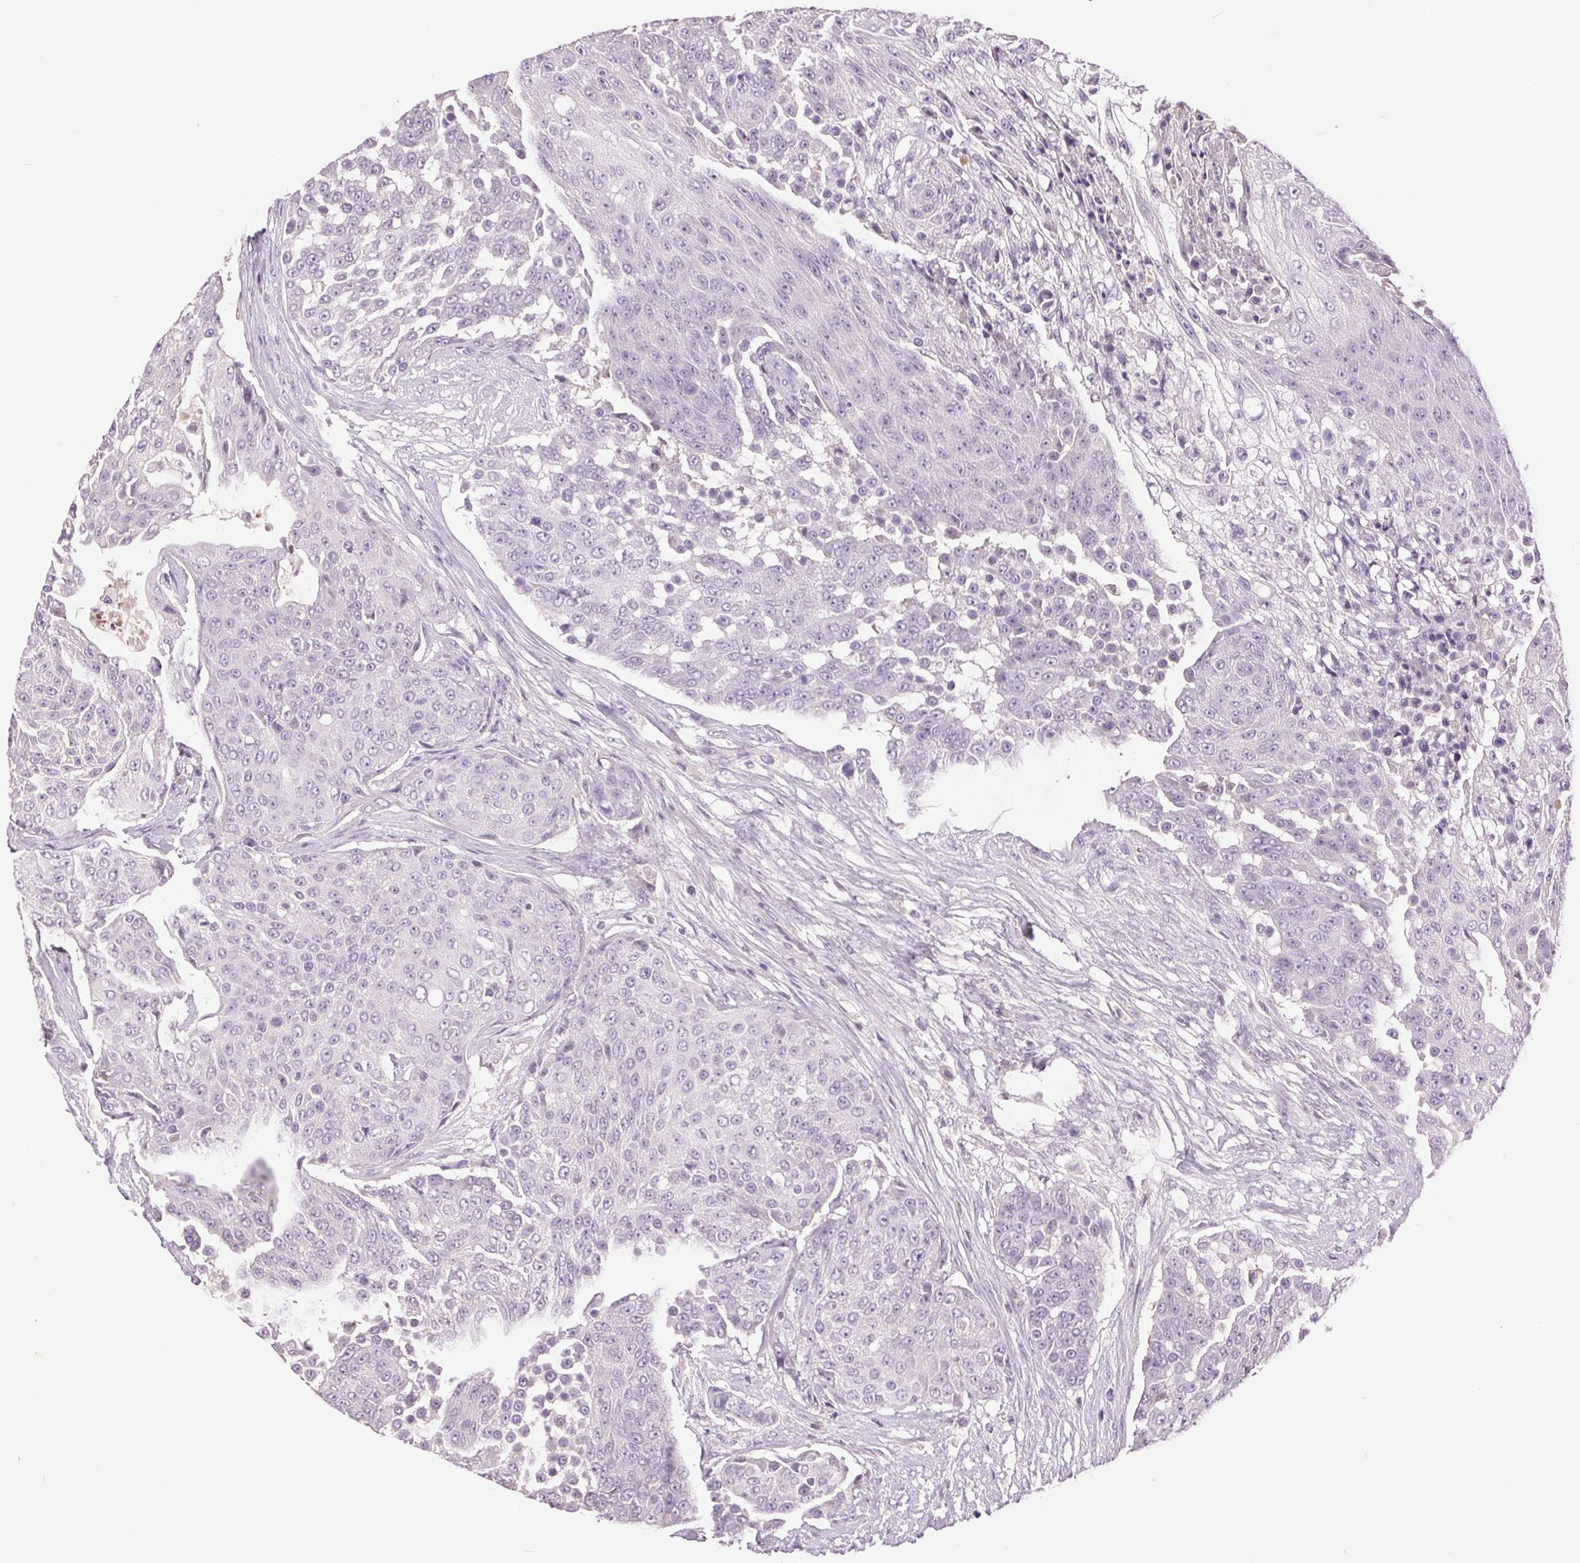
{"staining": {"intensity": "negative", "quantity": "none", "location": "none"}, "tissue": "urothelial cancer", "cell_type": "Tumor cells", "image_type": "cancer", "snomed": [{"axis": "morphology", "description": "Urothelial carcinoma, High grade"}, {"axis": "topography", "description": "Urinary bladder"}], "caption": "Immunohistochemistry histopathology image of neoplastic tissue: human high-grade urothelial carcinoma stained with DAB exhibits no significant protein staining in tumor cells.", "gene": "FXYD4", "patient": {"sex": "female", "age": 63}}